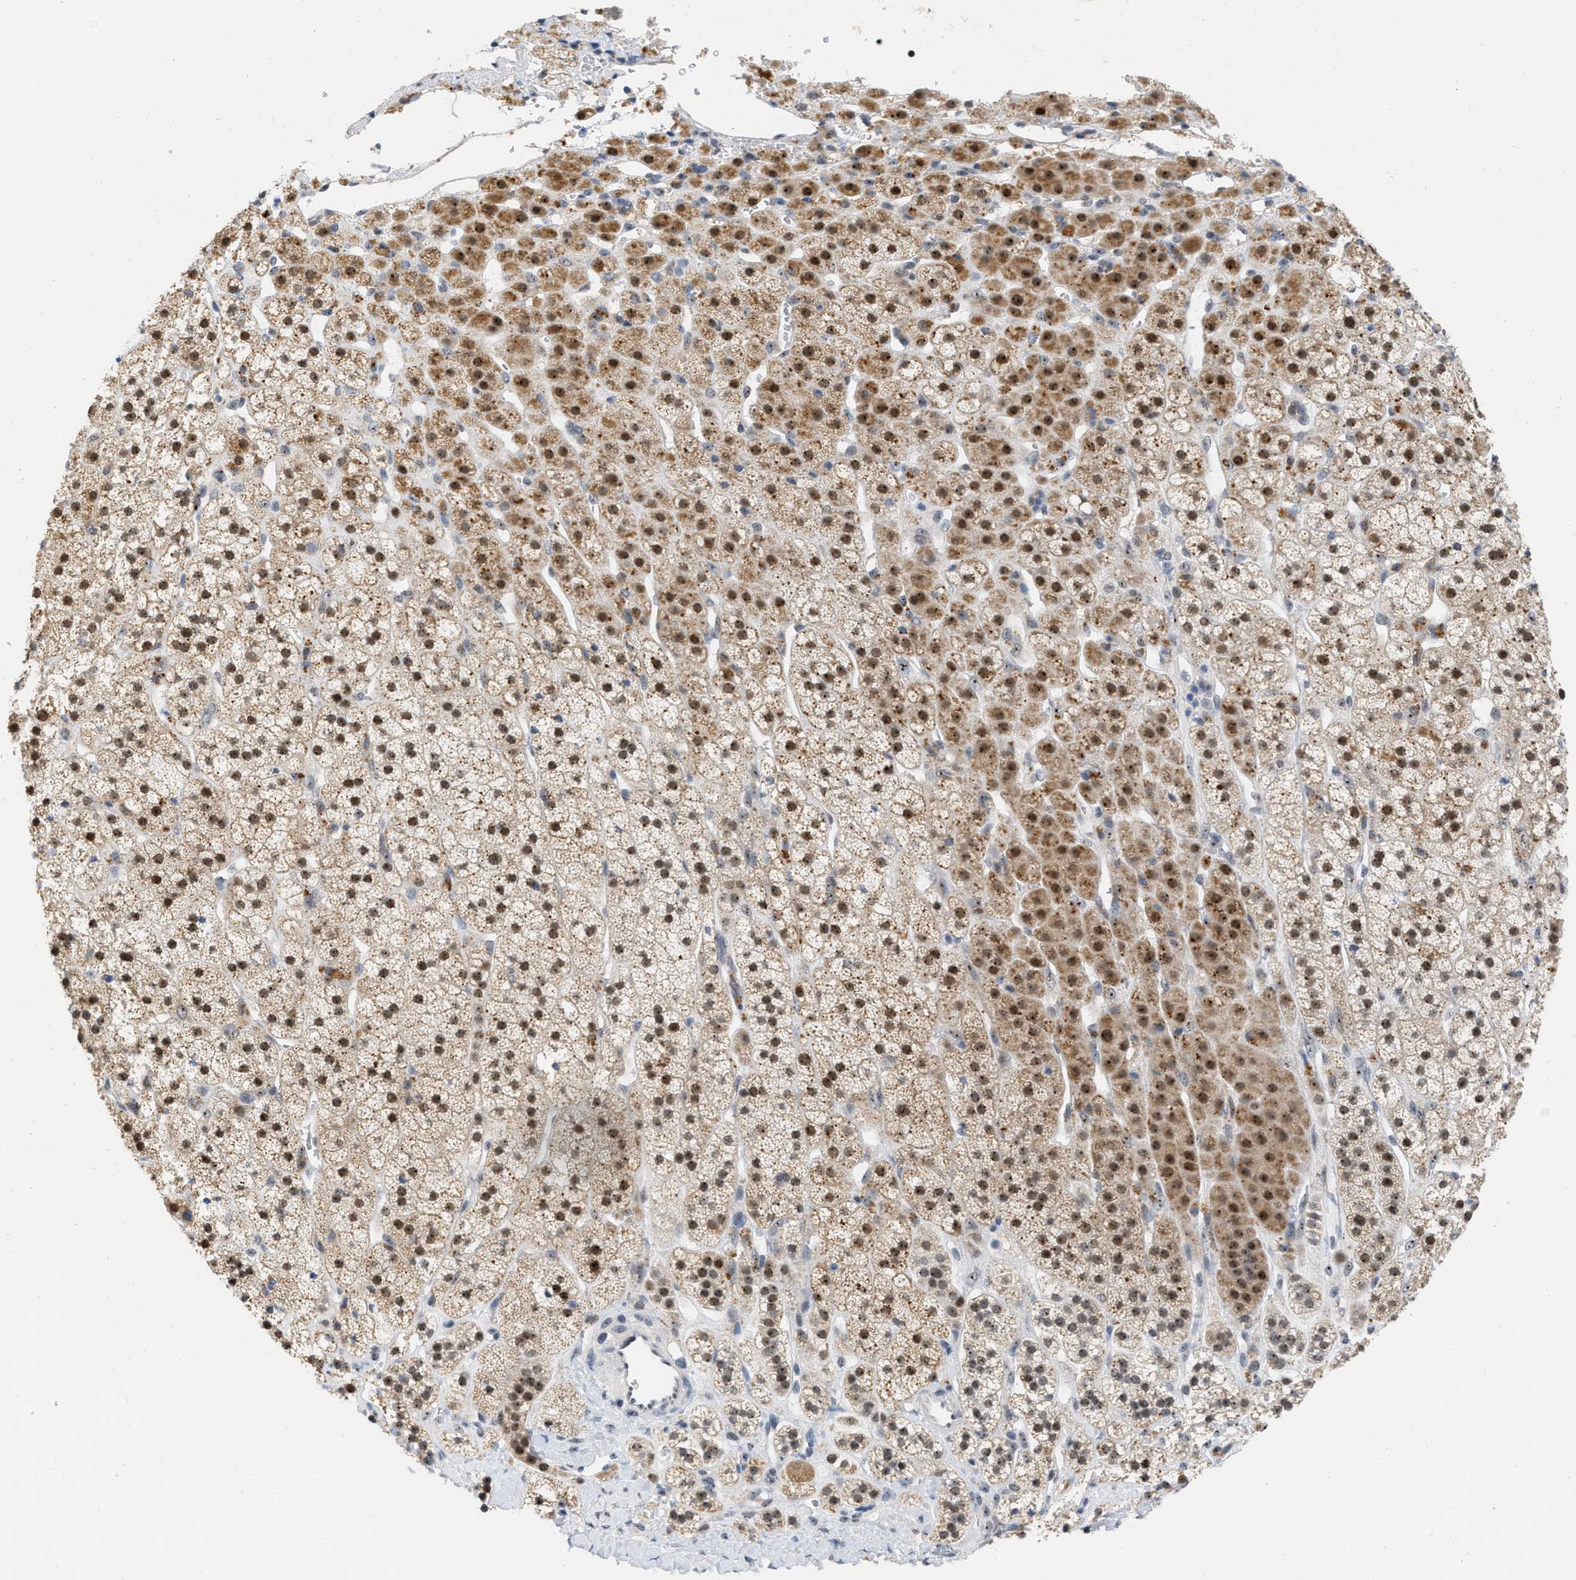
{"staining": {"intensity": "moderate", "quantity": ">75%", "location": "cytoplasmic/membranous,nuclear"}, "tissue": "adrenal gland", "cell_type": "Glandular cells", "image_type": "normal", "snomed": [{"axis": "morphology", "description": "Normal tissue, NOS"}, {"axis": "topography", "description": "Adrenal gland"}], "caption": "This histopathology image shows normal adrenal gland stained with immunohistochemistry to label a protein in brown. The cytoplasmic/membranous,nuclear of glandular cells show moderate positivity for the protein. Nuclei are counter-stained blue.", "gene": "ELAC2", "patient": {"sex": "male", "age": 56}}